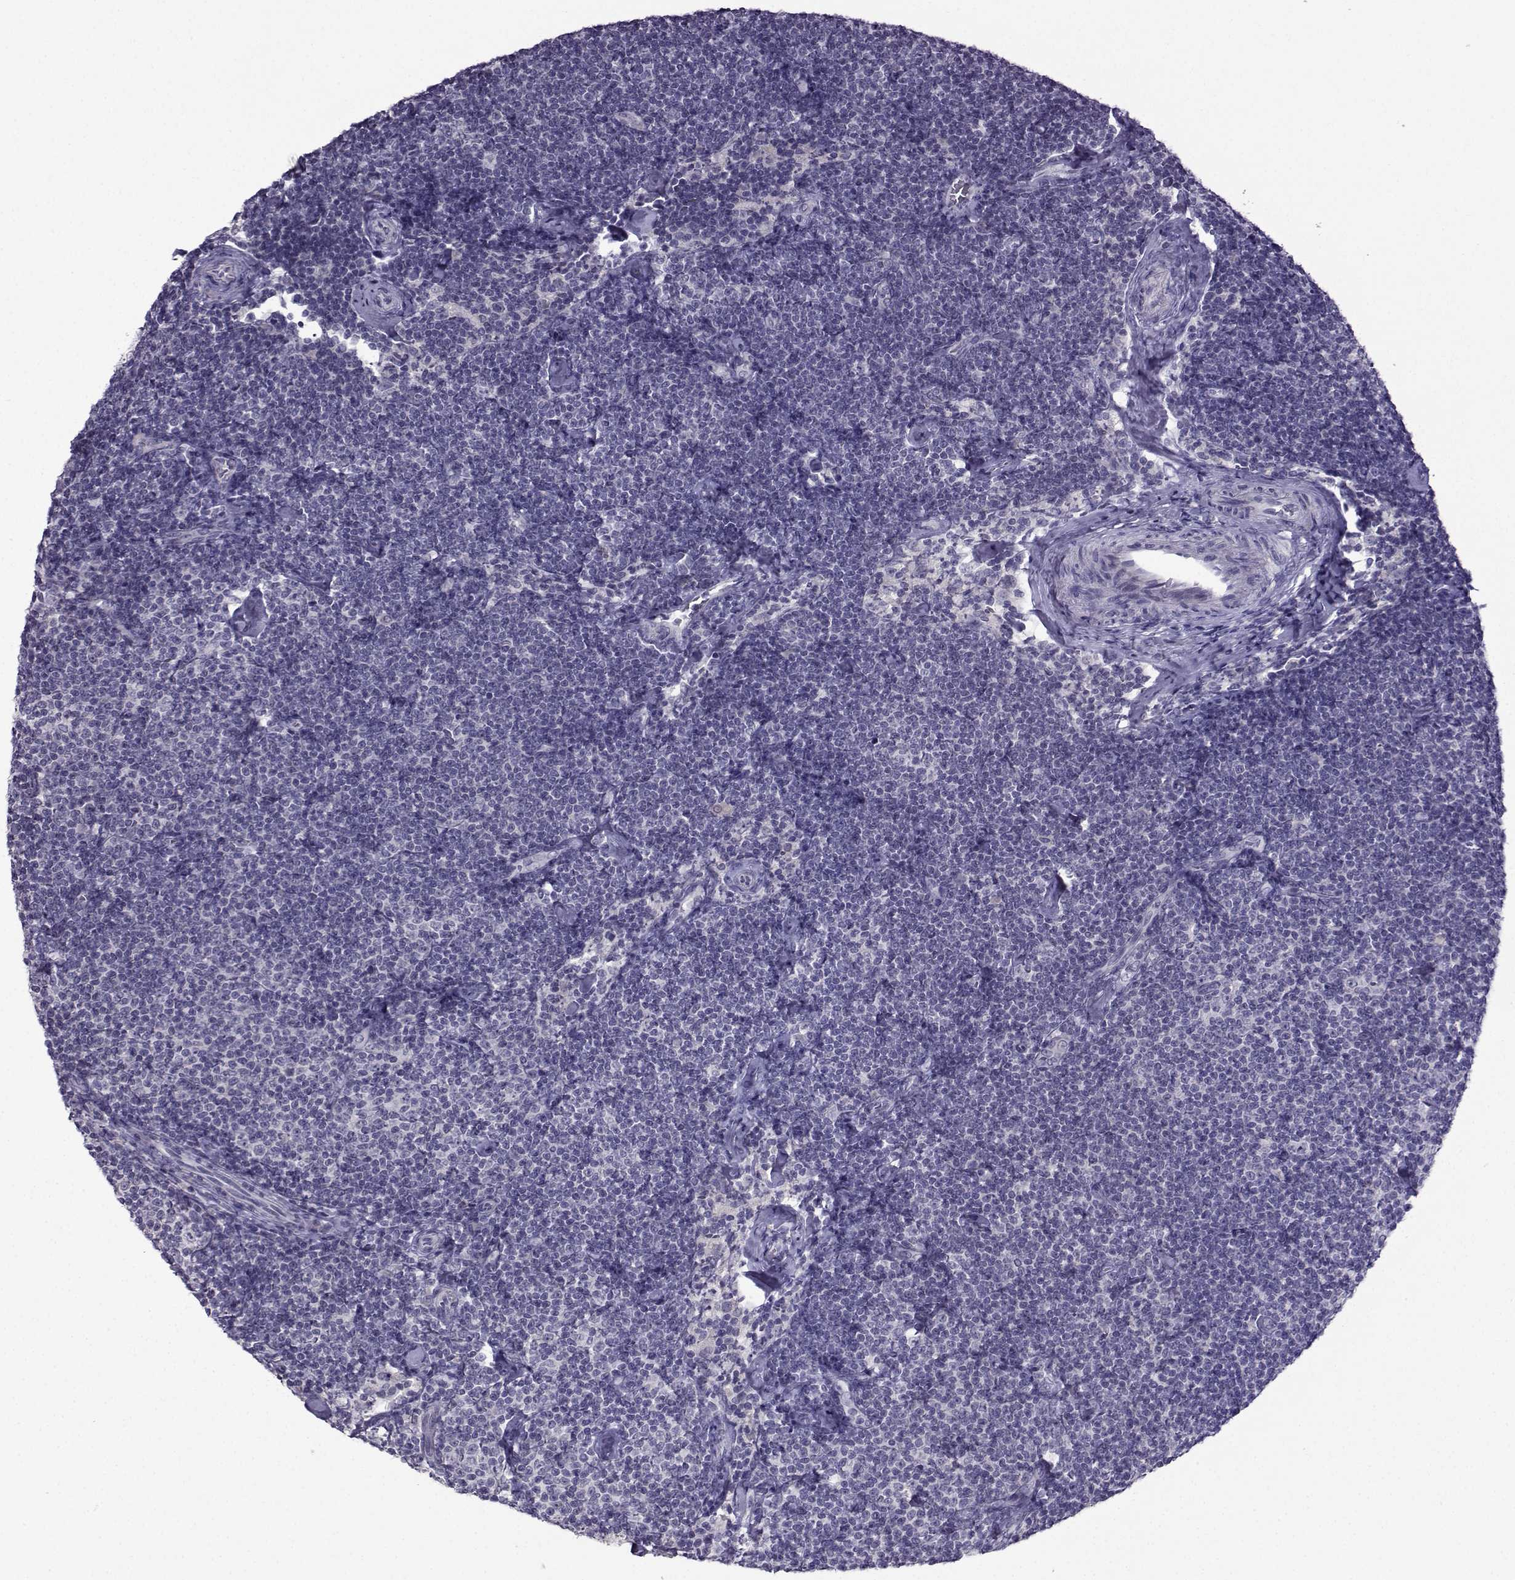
{"staining": {"intensity": "negative", "quantity": "none", "location": "none"}, "tissue": "lymphoma", "cell_type": "Tumor cells", "image_type": "cancer", "snomed": [{"axis": "morphology", "description": "Malignant lymphoma, non-Hodgkin's type, Low grade"}, {"axis": "topography", "description": "Lymph node"}], "caption": "The photomicrograph displays no staining of tumor cells in low-grade malignant lymphoma, non-Hodgkin's type. Nuclei are stained in blue.", "gene": "CRYBB1", "patient": {"sex": "male", "age": 81}}